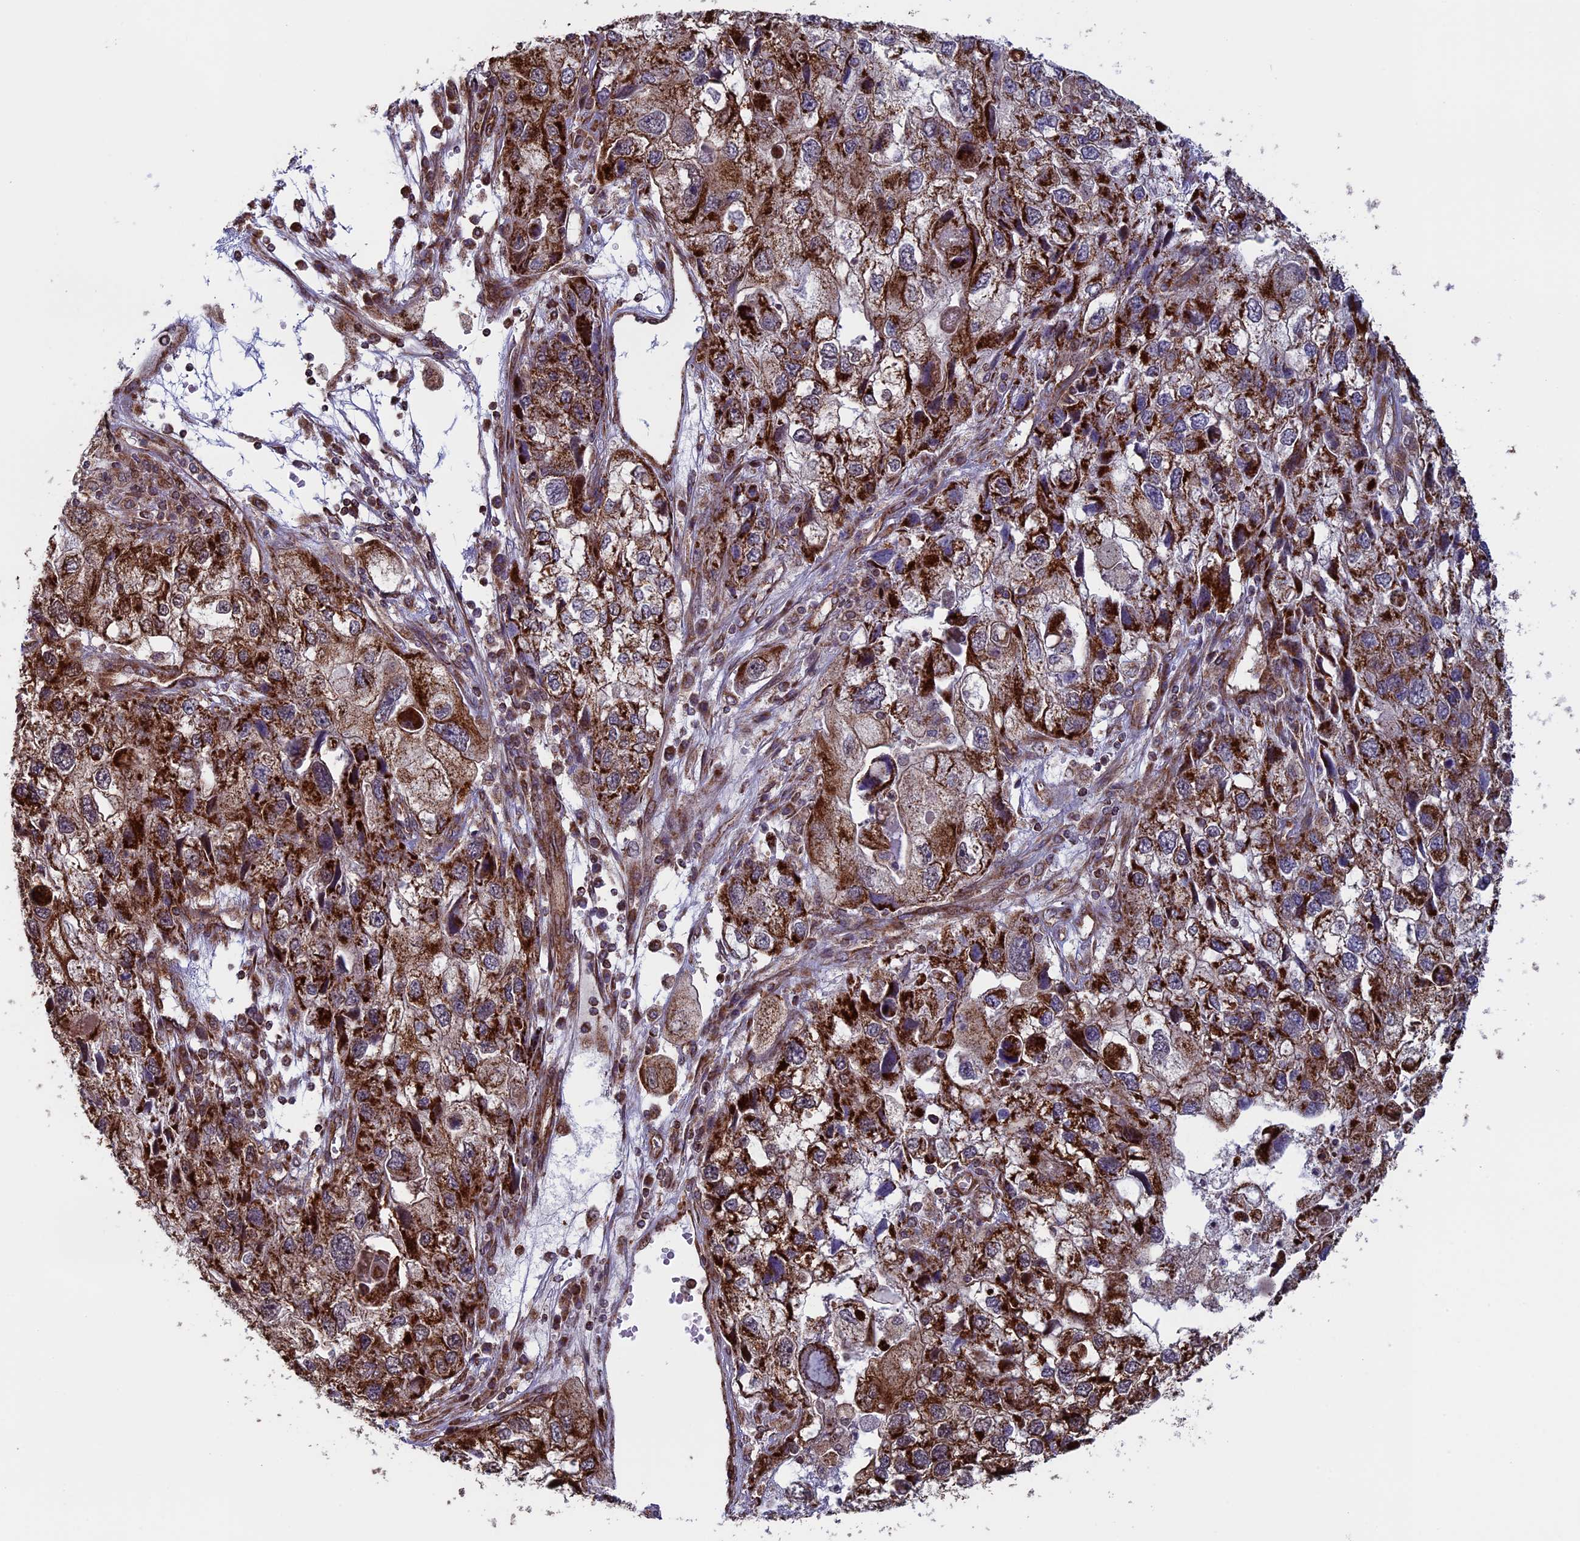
{"staining": {"intensity": "strong", "quantity": ">75%", "location": "cytoplasmic/membranous"}, "tissue": "endometrial cancer", "cell_type": "Tumor cells", "image_type": "cancer", "snomed": [{"axis": "morphology", "description": "Adenocarcinoma, NOS"}, {"axis": "topography", "description": "Endometrium"}], "caption": "Immunohistochemistry (DAB (3,3'-diaminobenzidine)) staining of human adenocarcinoma (endometrial) demonstrates strong cytoplasmic/membranous protein positivity in approximately >75% of tumor cells. Ihc stains the protein of interest in brown and the nuclei are stained blue.", "gene": "CCDC8", "patient": {"sex": "female", "age": 49}}